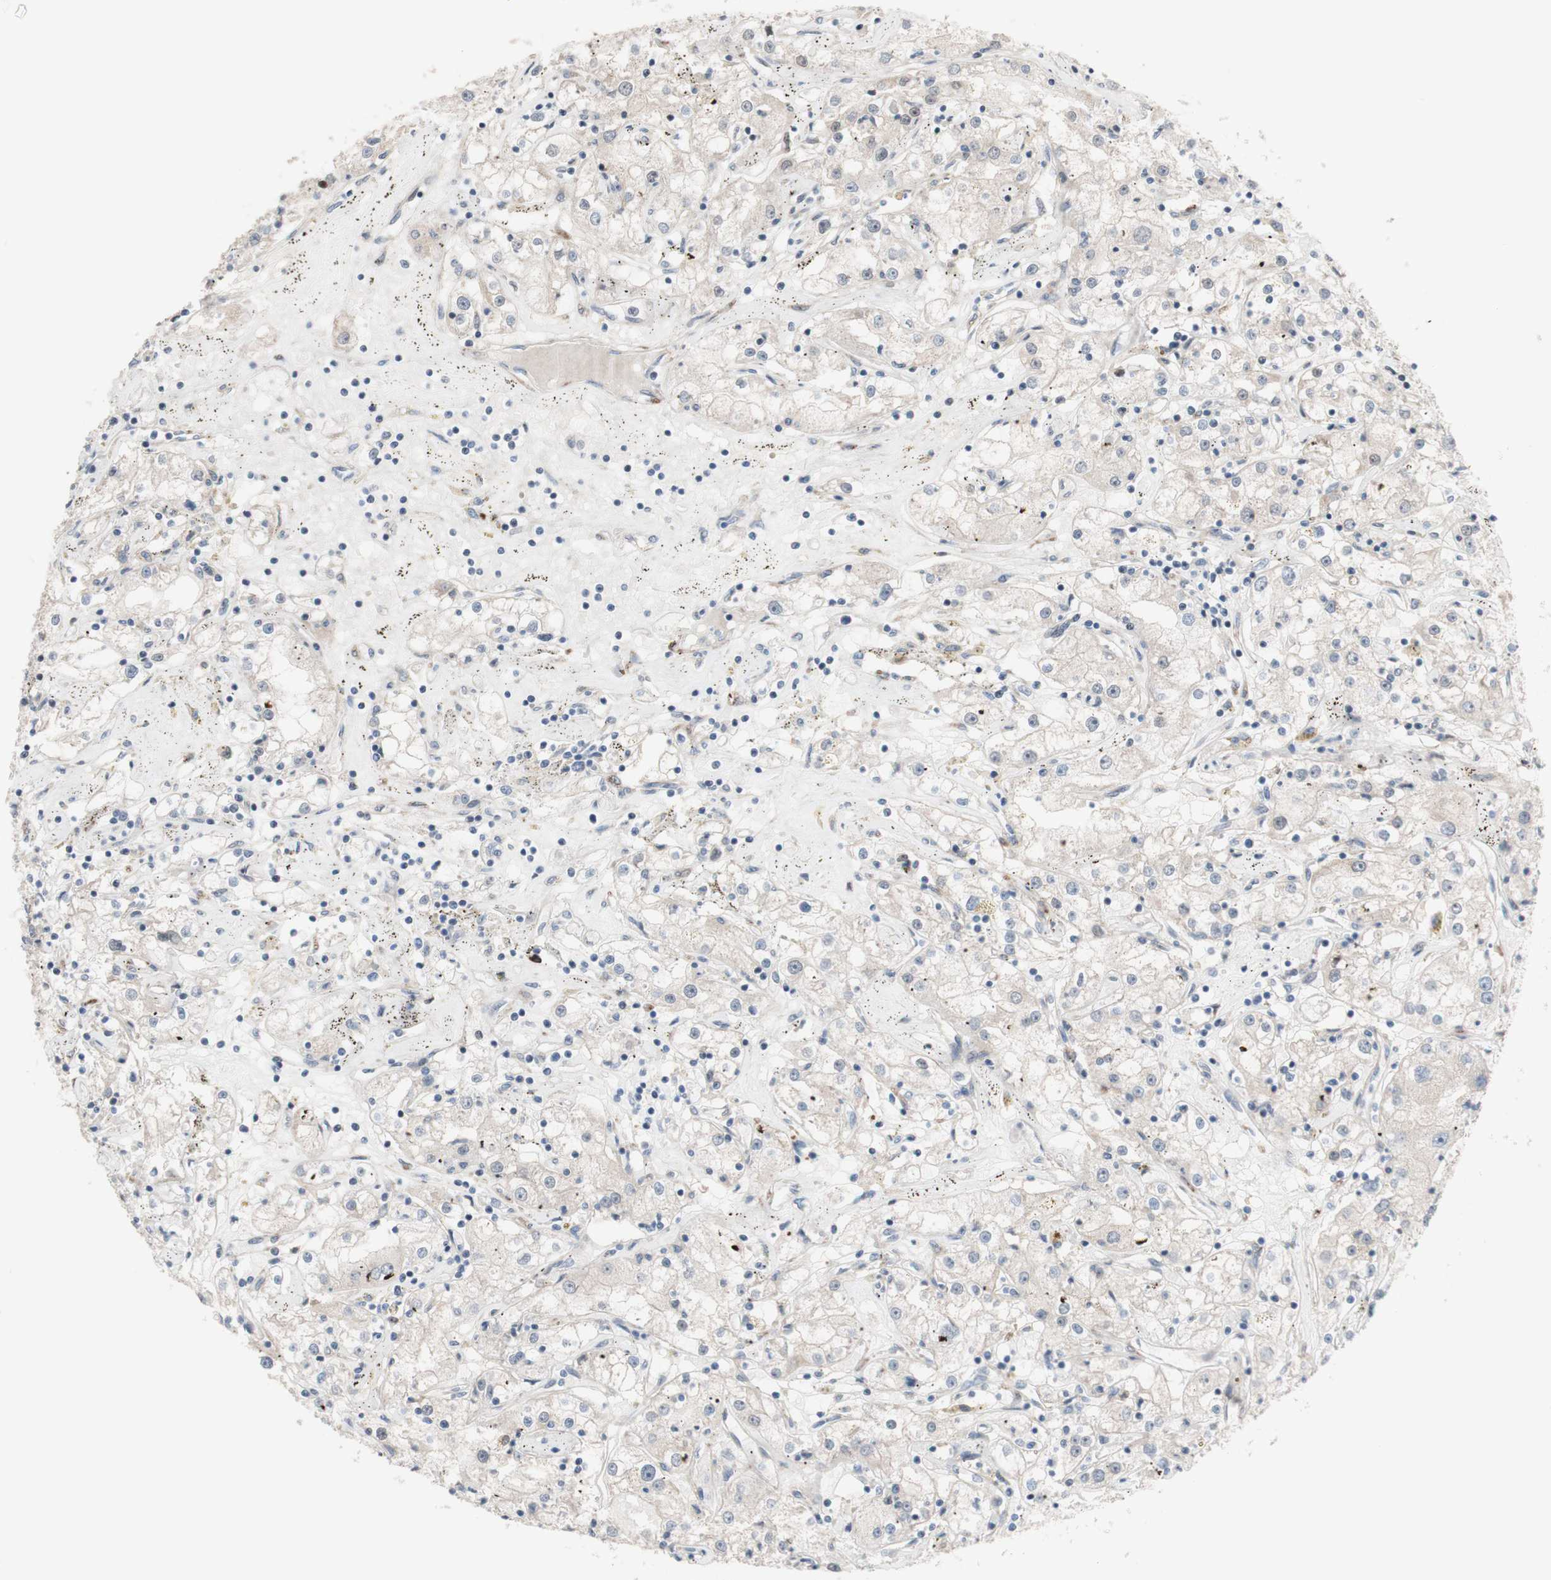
{"staining": {"intensity": "negative", "quantity": "none", "location": "none"}, "tissue": "renal cancer", "cell_type": "Tumor cells", "image_type": "cancer", "snomed": [{"axis": "morphology", "description": "Adenocarcinoma, NOS"}, {"axis": "topography", "description": "Kidney"}], "caption": "This is an immunohistochemistry (IHC) photomicrograph of renal cancer. There is no staining in tumor cells.", "gene": "PHTF2", "patient": {"sex": "male", "age": 56}}